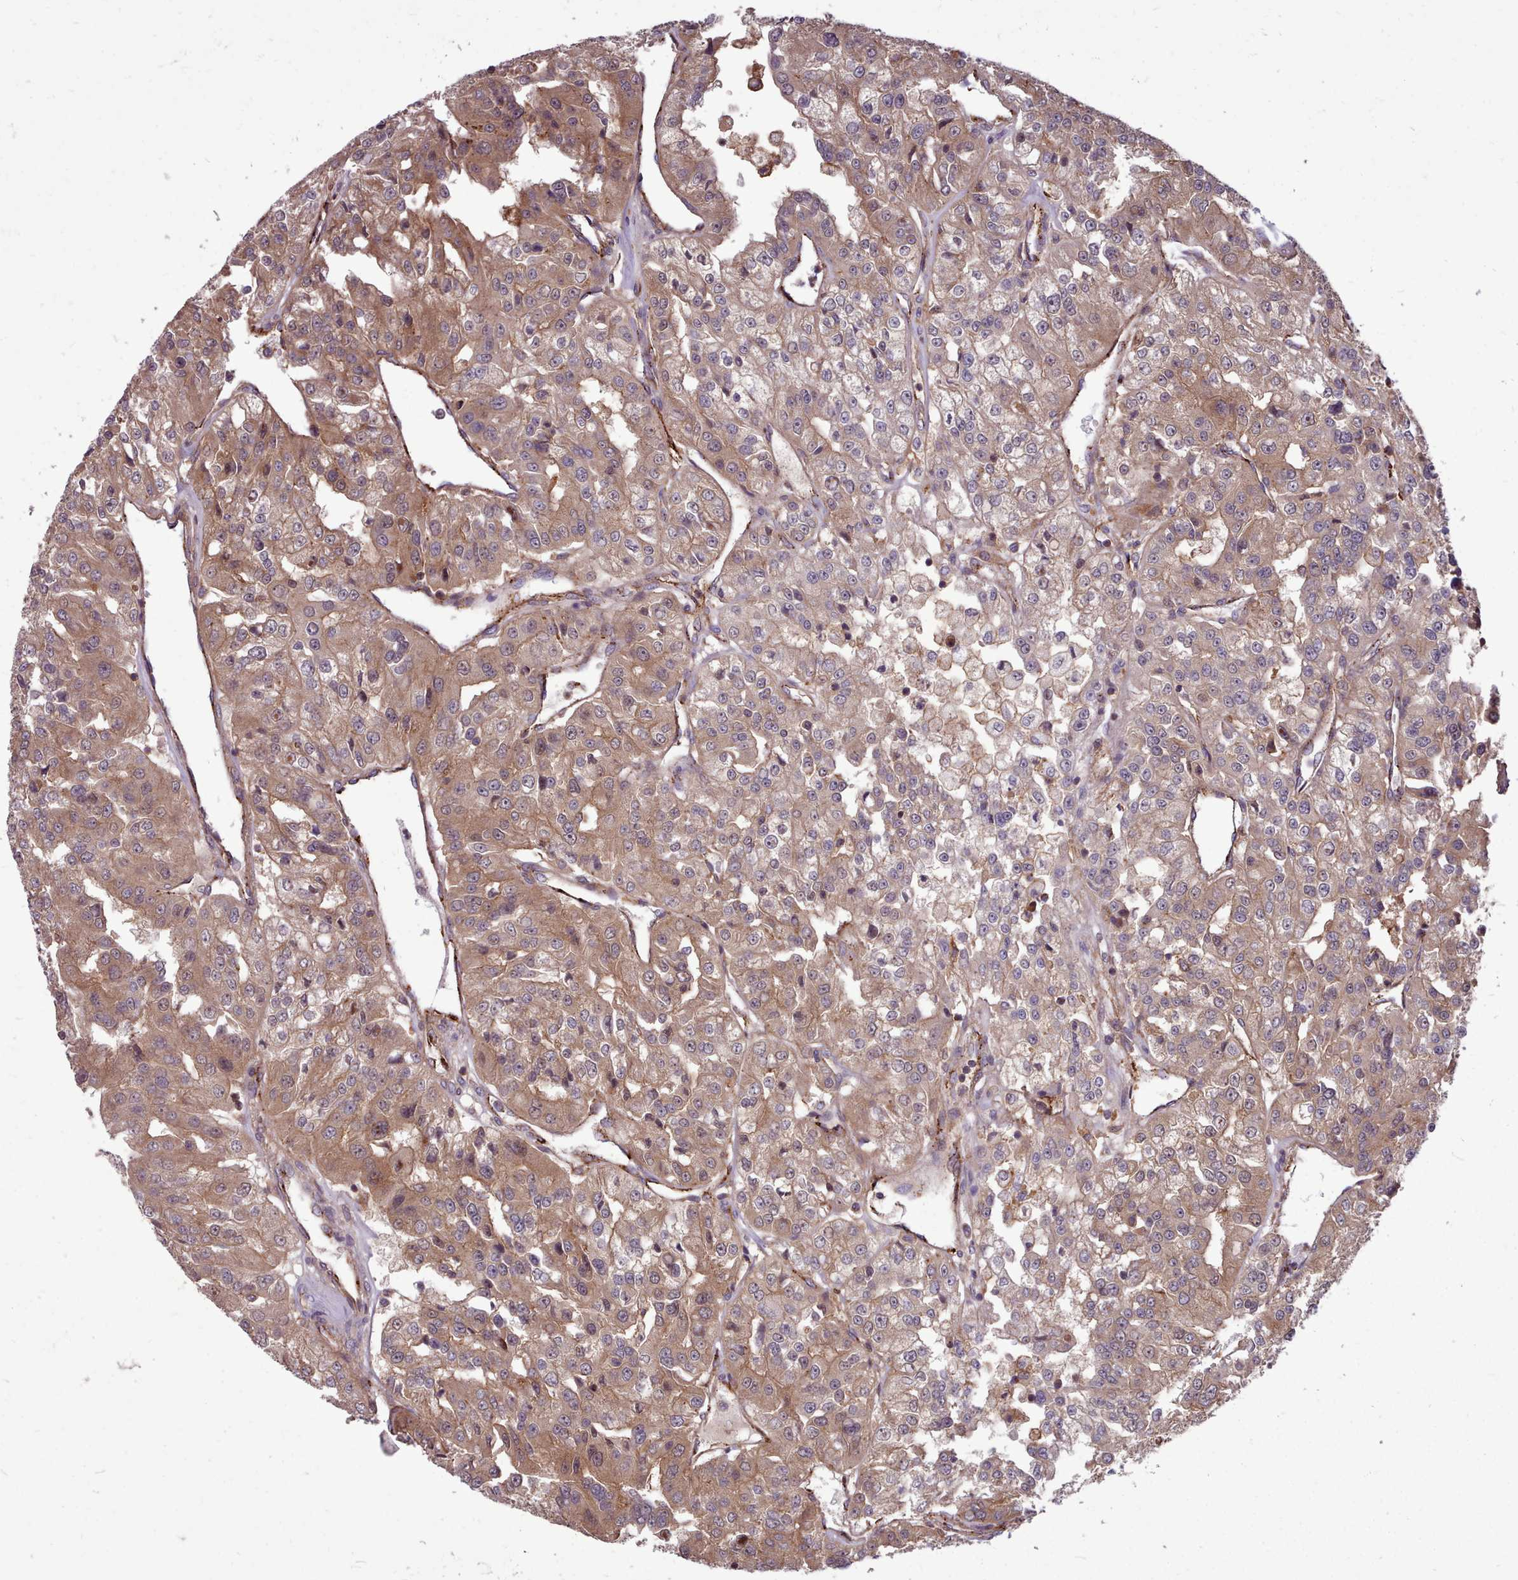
{"staining": {"intensity": "moderate", "quantity": ">75%", "location": "cytoplasmic/membranous"}, "tissue": "renal cancer", "cell_type": "Tumor cells", "image_type": "cancer", "snomed": [{"axis": "morphology", "description": "Adenocarcinoma, NOS"}, {"axis": "topography", "description": "Kidney"}], "caption": "High-power microscopy captured an immunohistochemistry image of renal cancer, revealing moderate cytoplasmic/membranous positivity in about >75% of tumor cells. (DAB IHC with brightfield microscopy, high magnification).", "gene": "STUB1", "patient": {"sex": "female", "age": 63}}